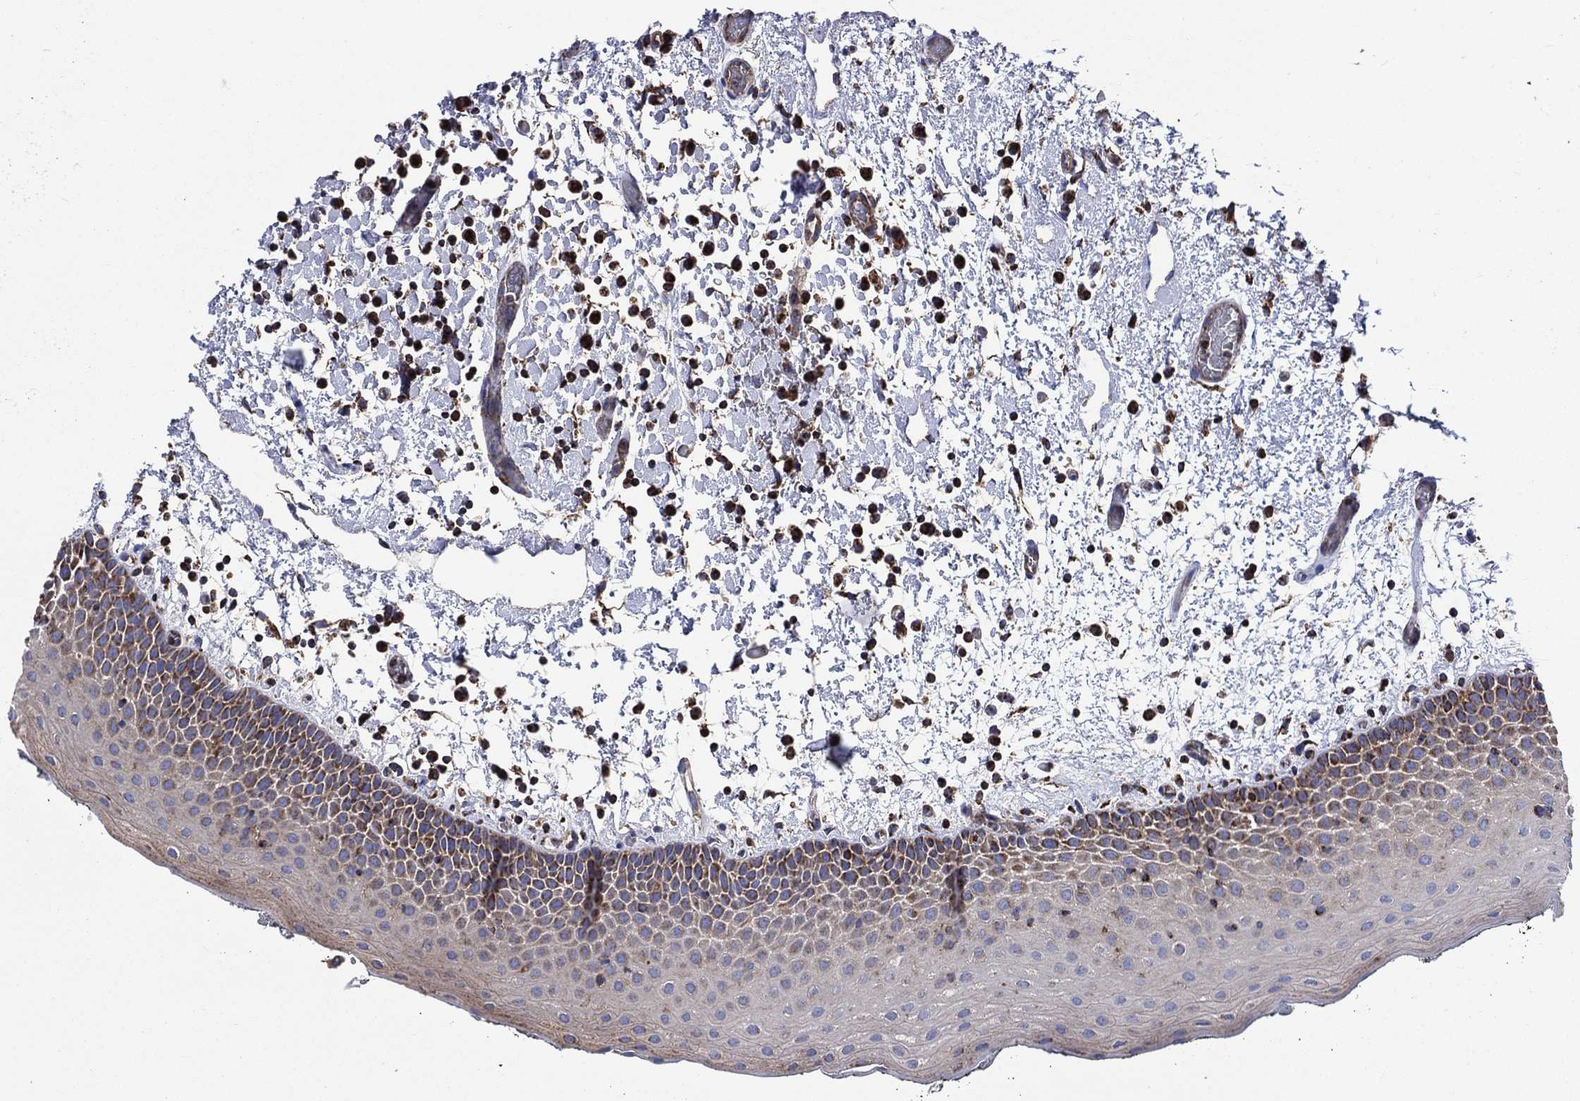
{"staining": {"intensity": "strong", "quantity": "<25%", "location": "cytoplasmic/membranous"}, "tissue": "oral mucosa", "cell_type": "Squamous epithelial cells", "image_type": "normal", "snomed": [{"axis": "morphology", "description": "Normal tissue, NOS"}, {"axis": "morphology", "description": "Squamous cell carcinoma, NOS"}, {"axis": "topography", "description": "Oral tissue"}, {"axis": "topography", "description": "Tounge, NOS"}, {"axis": "topography", "description": "Head-Neck"}], "caption": "Protein staining demonstrates strong cytoplasmic/membranous positivity in about <25% of squamous epithelial cells in benign oral mucosa.", "gene": "ANKRD37", "patient": {"sex": "female", "age": 80}}